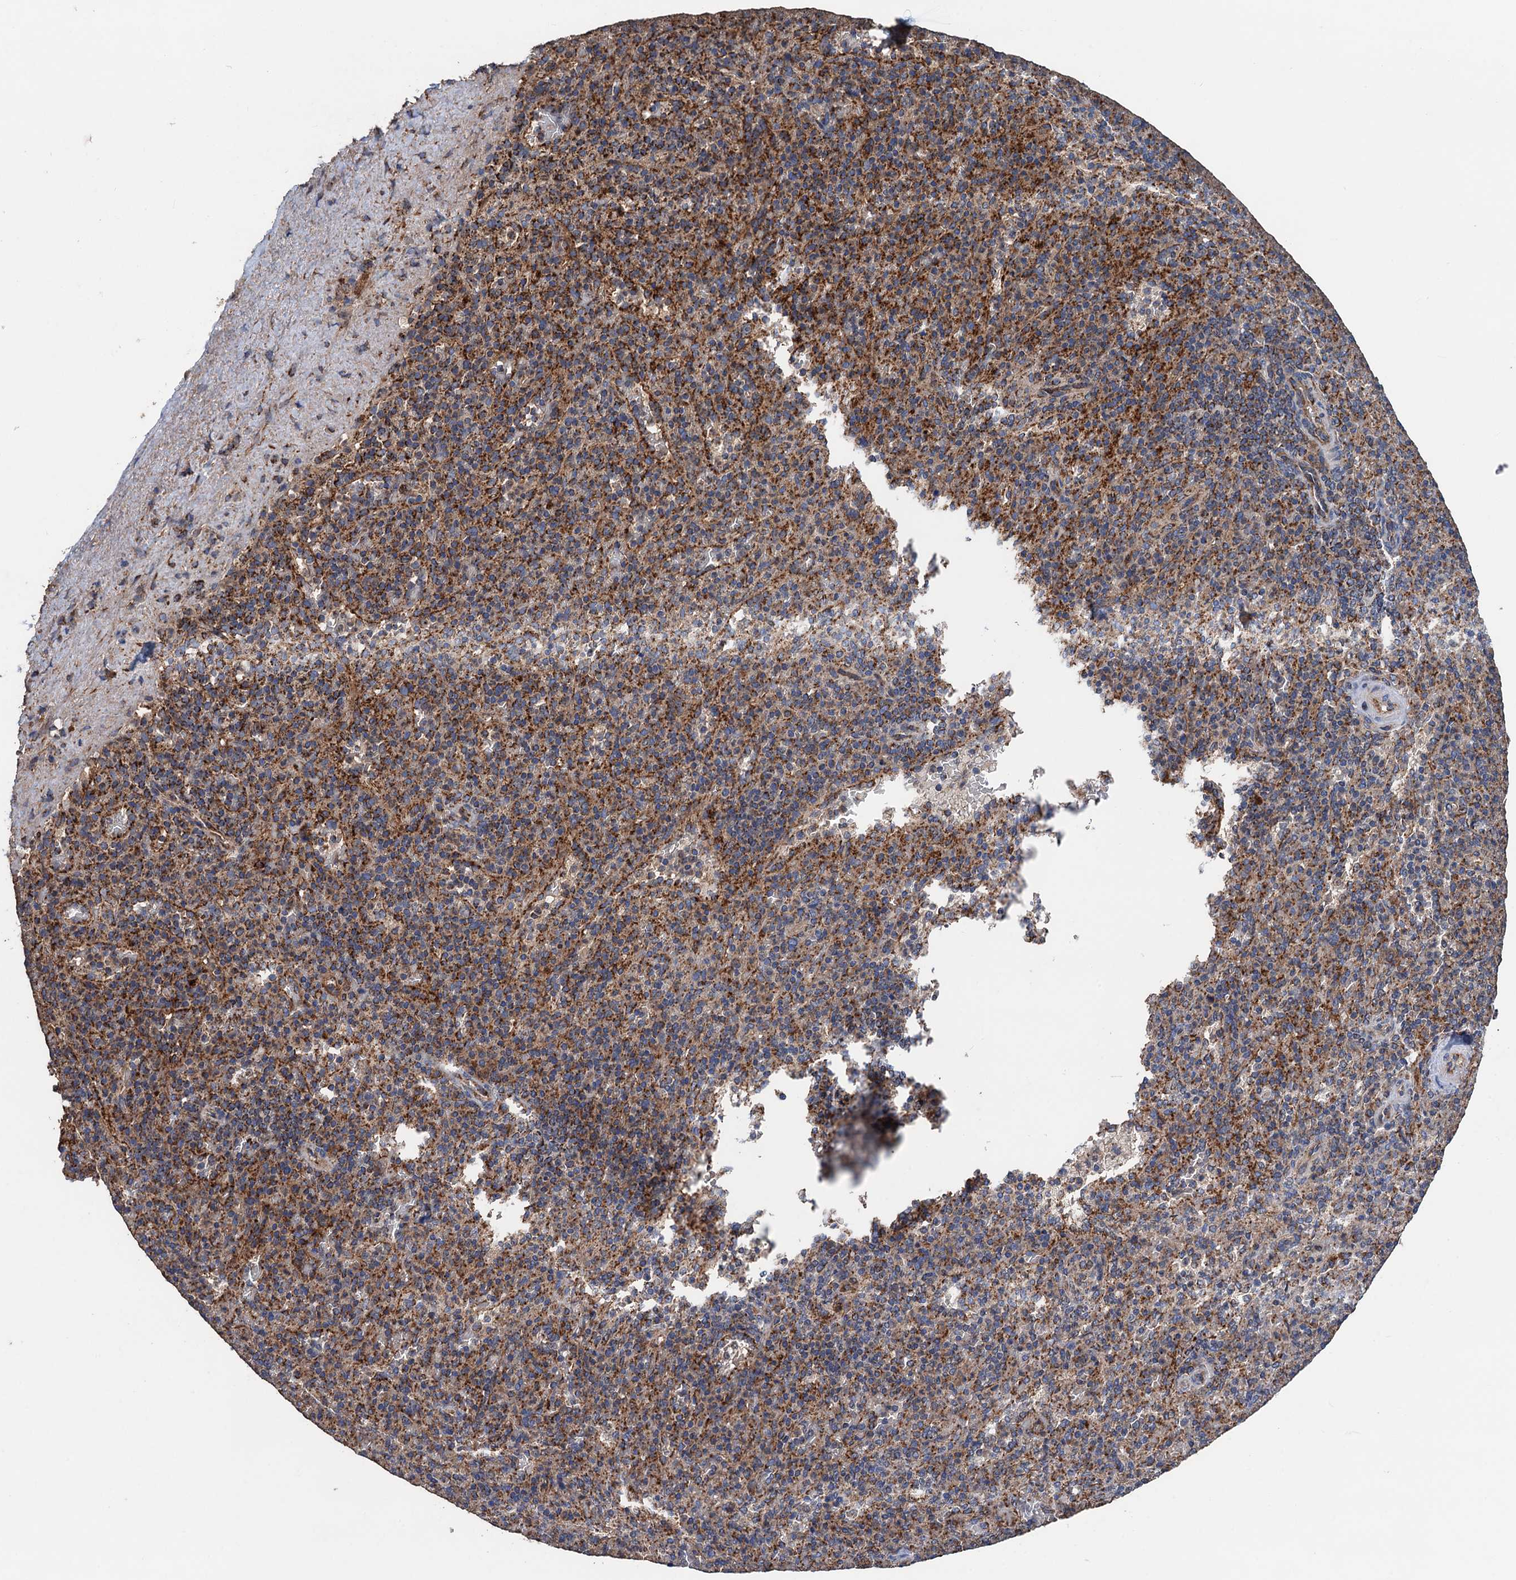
{"staining": {"intensity": "strong", "quantity": "25%-75%", "location": "cytoplasmic/membranous"}, "tissue": "spleen", "cell_type": "Cells in red pulp", "image_type": "normal", "snomed": [{"axis": "morphology", "description": "Normal tissue, NOS"}, {"axis": "topography", "description": "Spleen"}], "caption": "This micrograph demonstrates immunohistochemistry staining of normal human spleen, with high strong cytoplasmic/membranous staining in about 25%-75% of cells in red pulp.", "gene": "DGLUCY", "patient": {"sex": "male", "age": 82}}